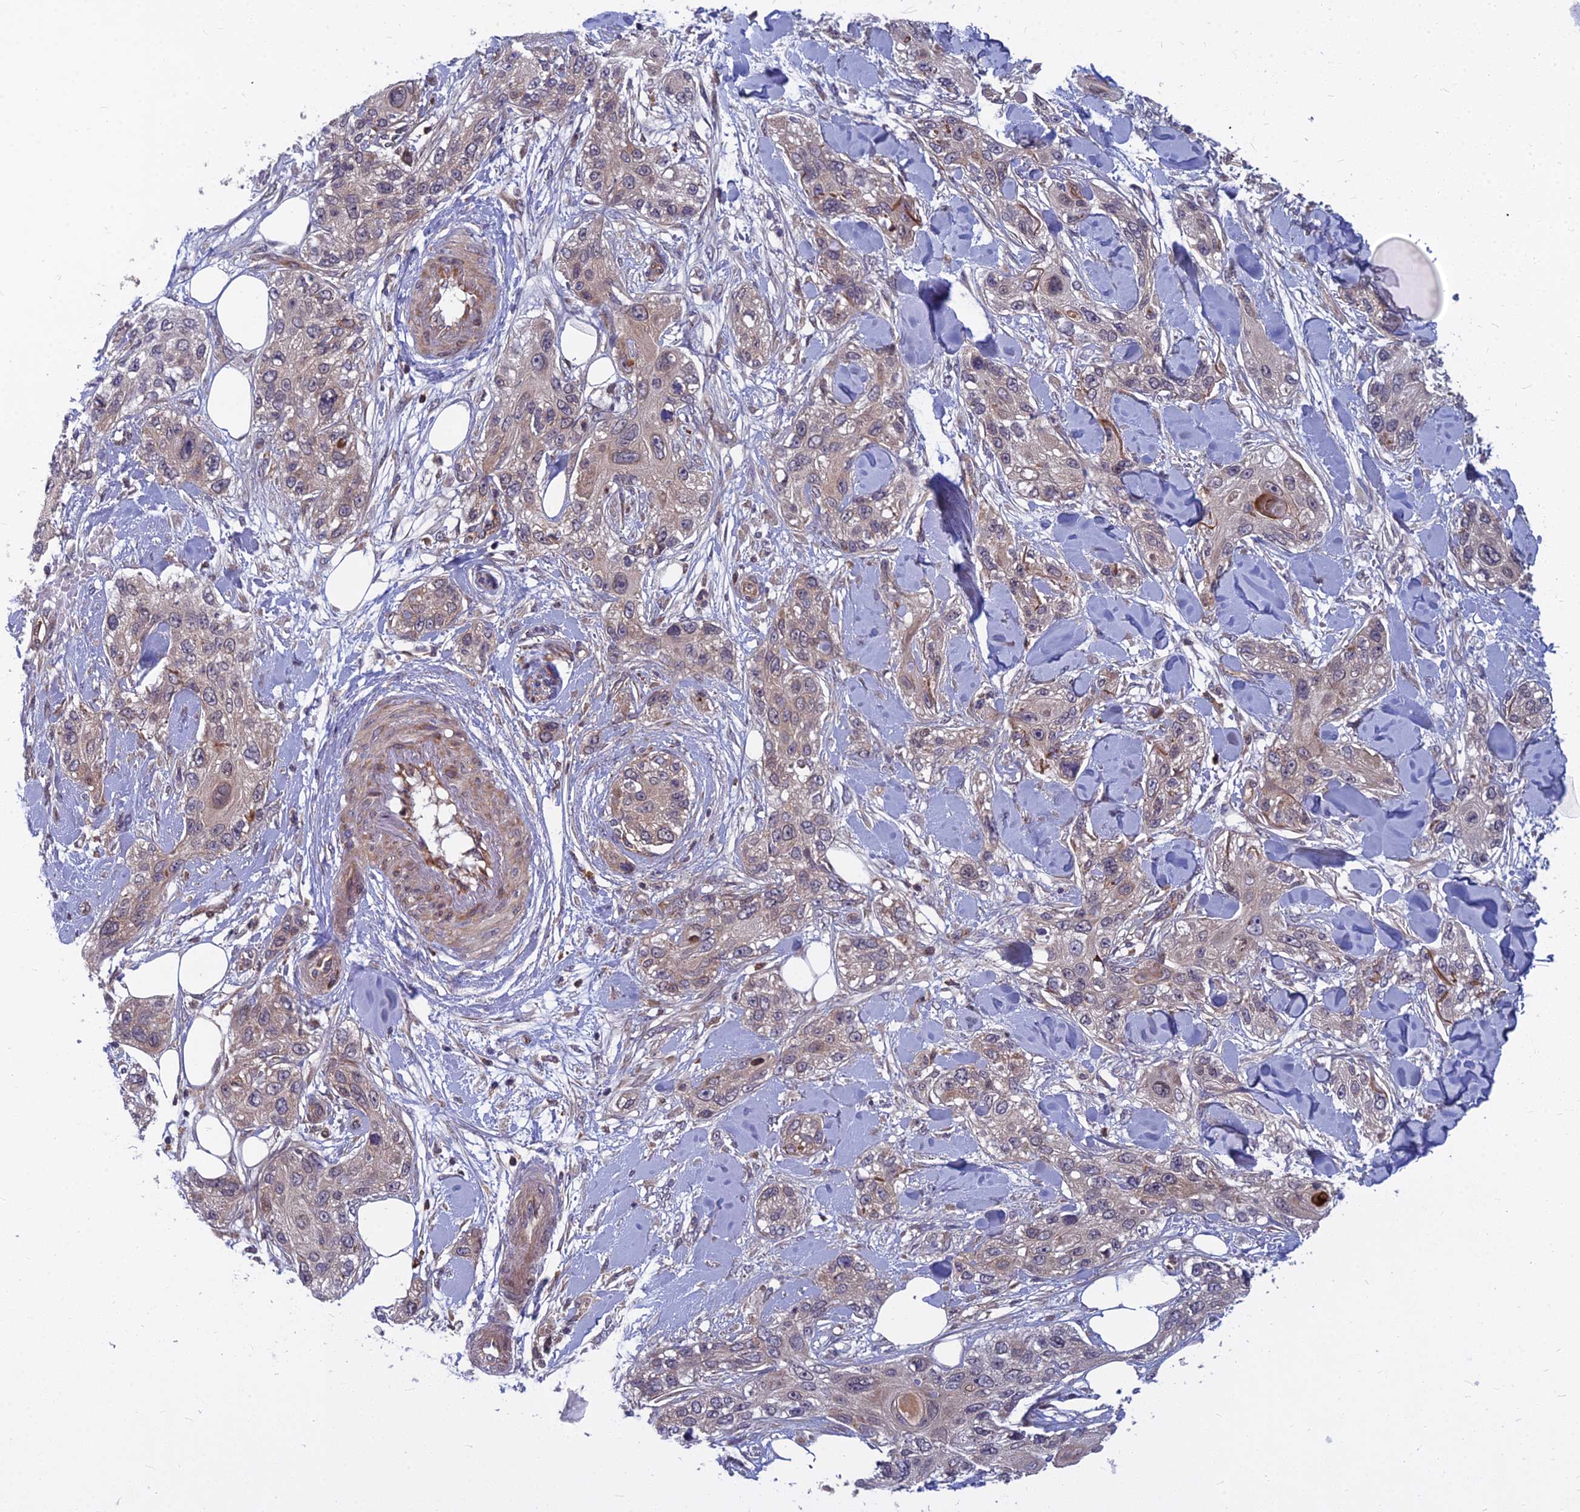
{"staining": {"intensity": "weak", "quantity": ">75%", "location": "cytoplasmic/membranous"}, "tissue": "skin cancer", "cell_type": "Tumor cells", "image_type": "cancer", "snomed": [{"axis": "morphology", "description": "Normal tissue, NOS"}, {"axis": "morphology", "description": "Squamous cell carcinoma, NOS"}, {"axis": "topography", "description": "Skin"}], "caption": "A brown stain labels weak cytoplasmic/membranous staining of a protein in skin cancer tumor cells. Using DAB (3,3'-diaminobenzidine) (brown) and hematoxylin (blue) stains, captured at high magnification using brightfield microscopy.", "gene": "COMMD2", "patient": {"sex": "male", "age": 72}}